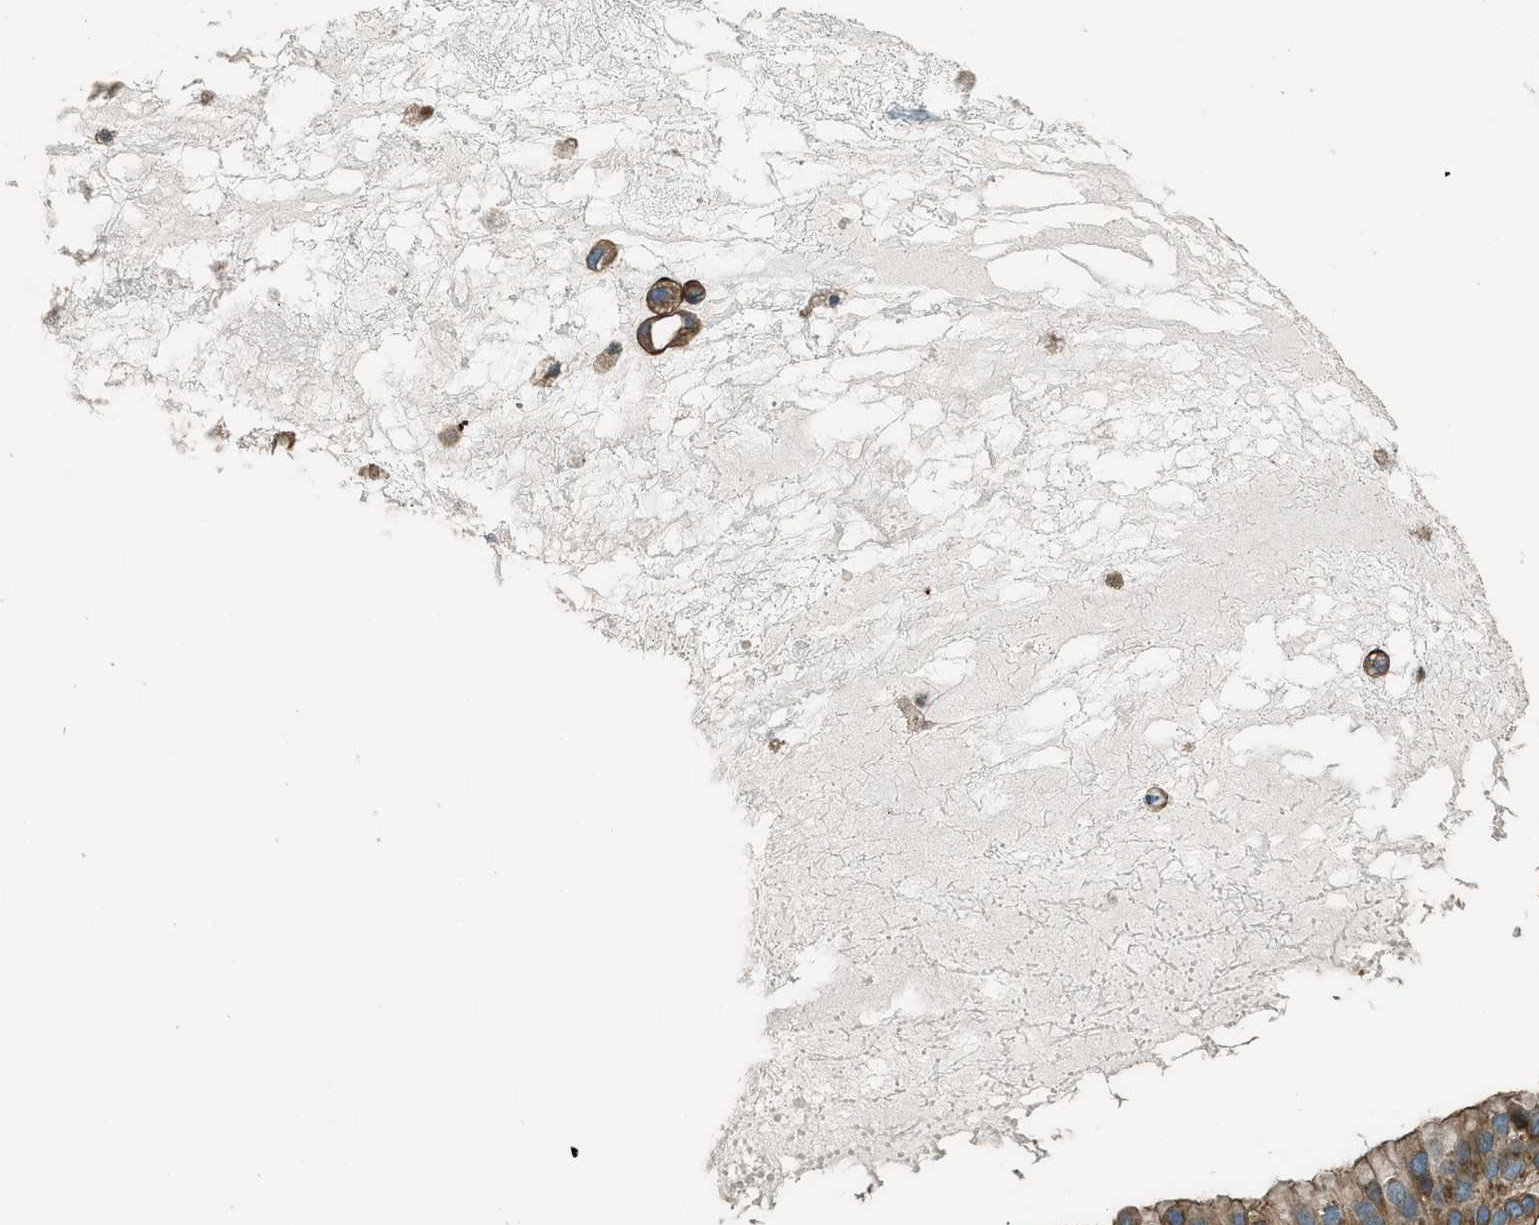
{"staining": {"intensity": "strong", "quantity": ">75%", "location": "cytoplasmic/membranous"}, "tissue": "ovarian cancer", "cell_type": "Tumor cells", "image_type": "cancer", "snomed": [{"axis": "morphology", "description": "Cystadenocarcinoma, mucinous, NOS"}, {"axis": "topography", "description": "Ovary"}], "caption": "An immunohistochemistry photomicrograph of neoplastic tissue is shown. Protein staining in brown shows strong cytoplasmic/membranous positivity in ovarian cancer within tumor cells.", "gene": "MARS1", "patient": {"sex": "female", "age": 80}}